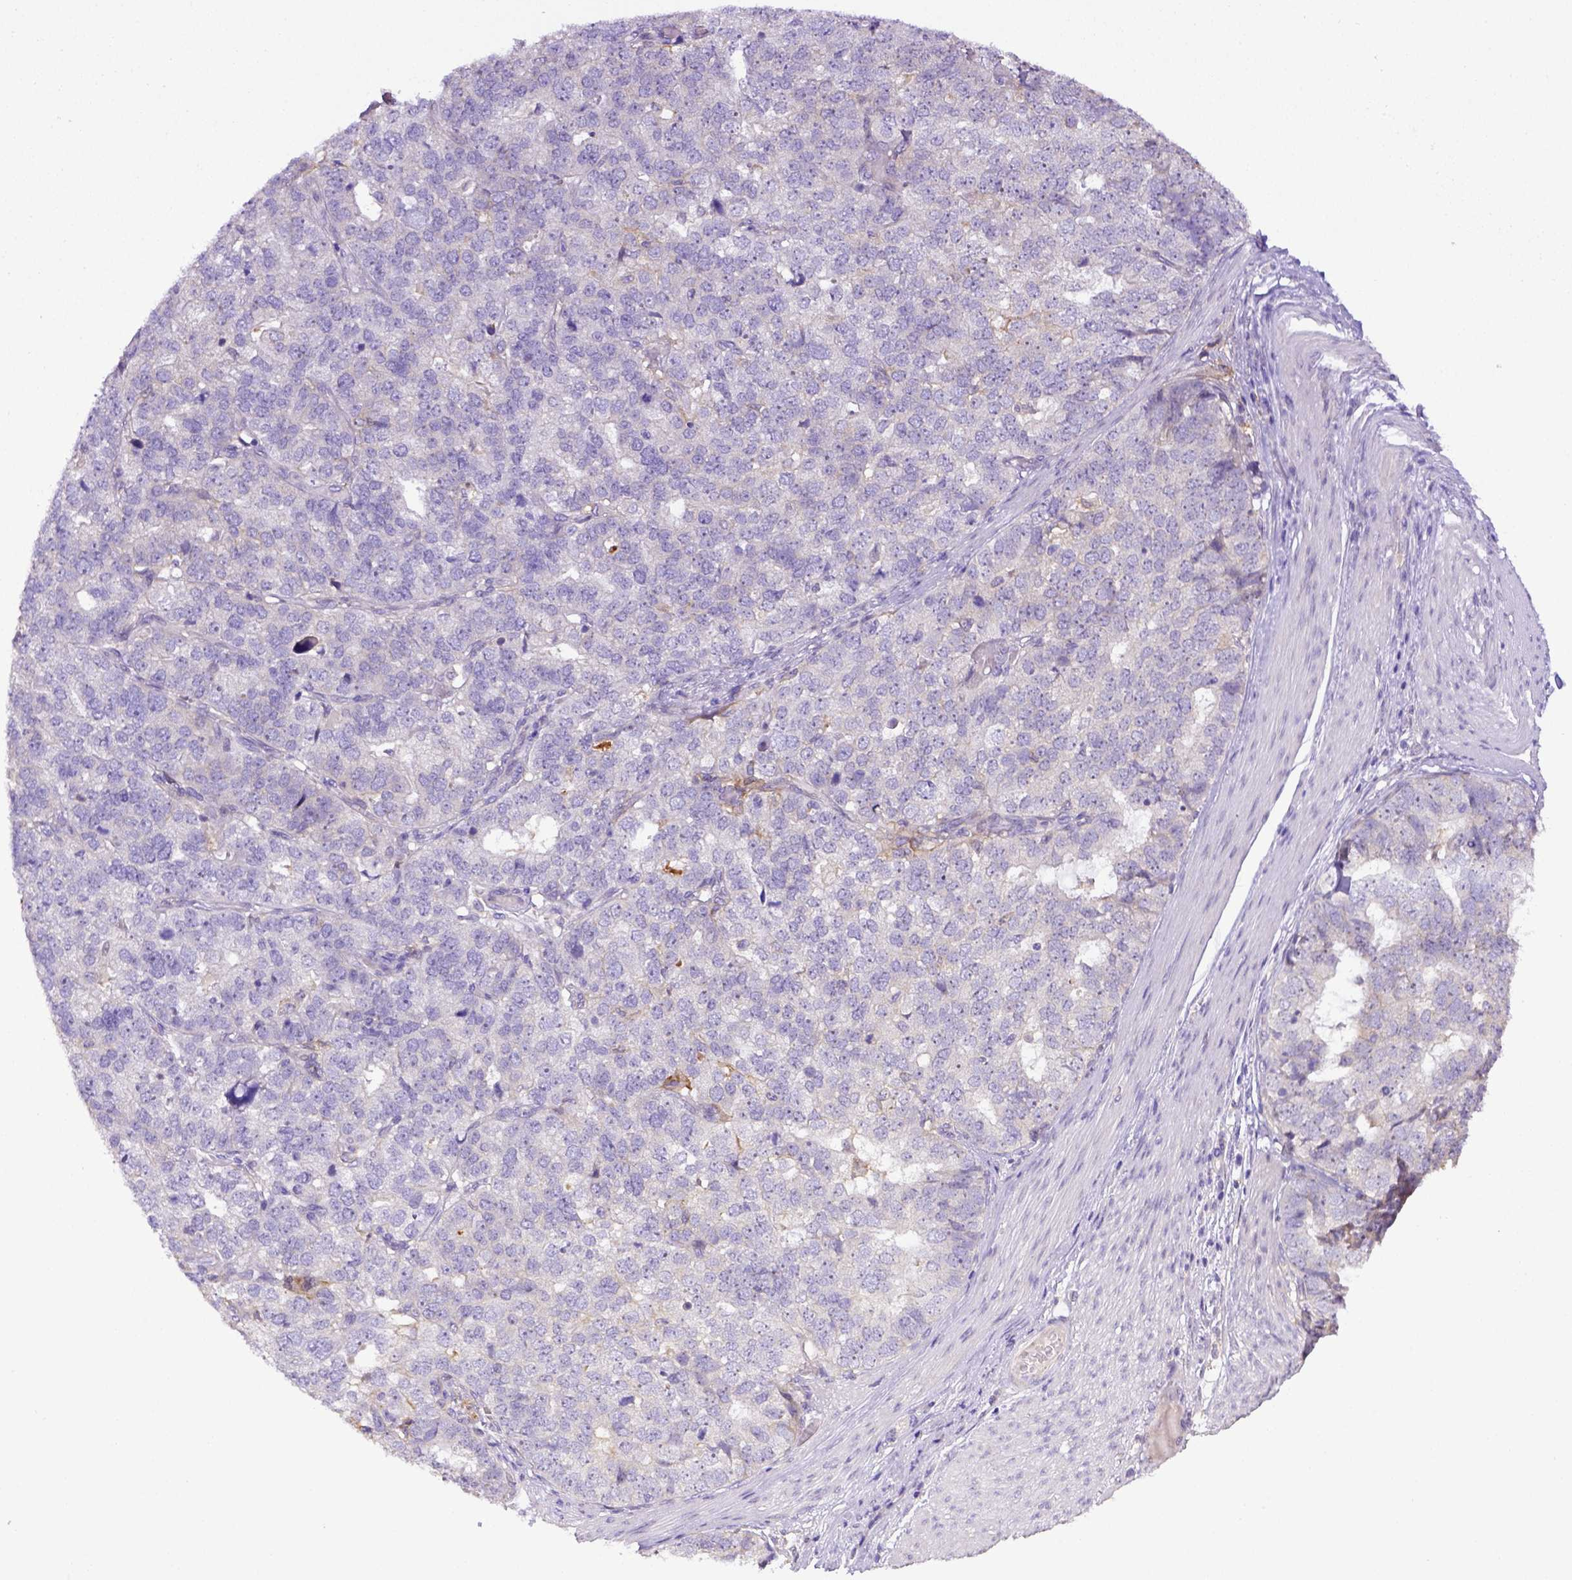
{"staining": {"intensity": "negative", "quantity": "none", "location": "none"}, "tissue": "stomach cancer", "cell_type": "Tumor cells", "image_type": "cancer", "snomed": [{"axis": "morphology", "description": "Adenocarcinoma, NOS"}, {"axis": "topography", "description": "Stomach"}], "caption": "The immunohistochemistry (IHC) image has no significant expression in tumor cells of stomach cancer (adenocarcinoma) tissue.", "gene": "CD40", "patient": {"sex": "male", "age": 69}}